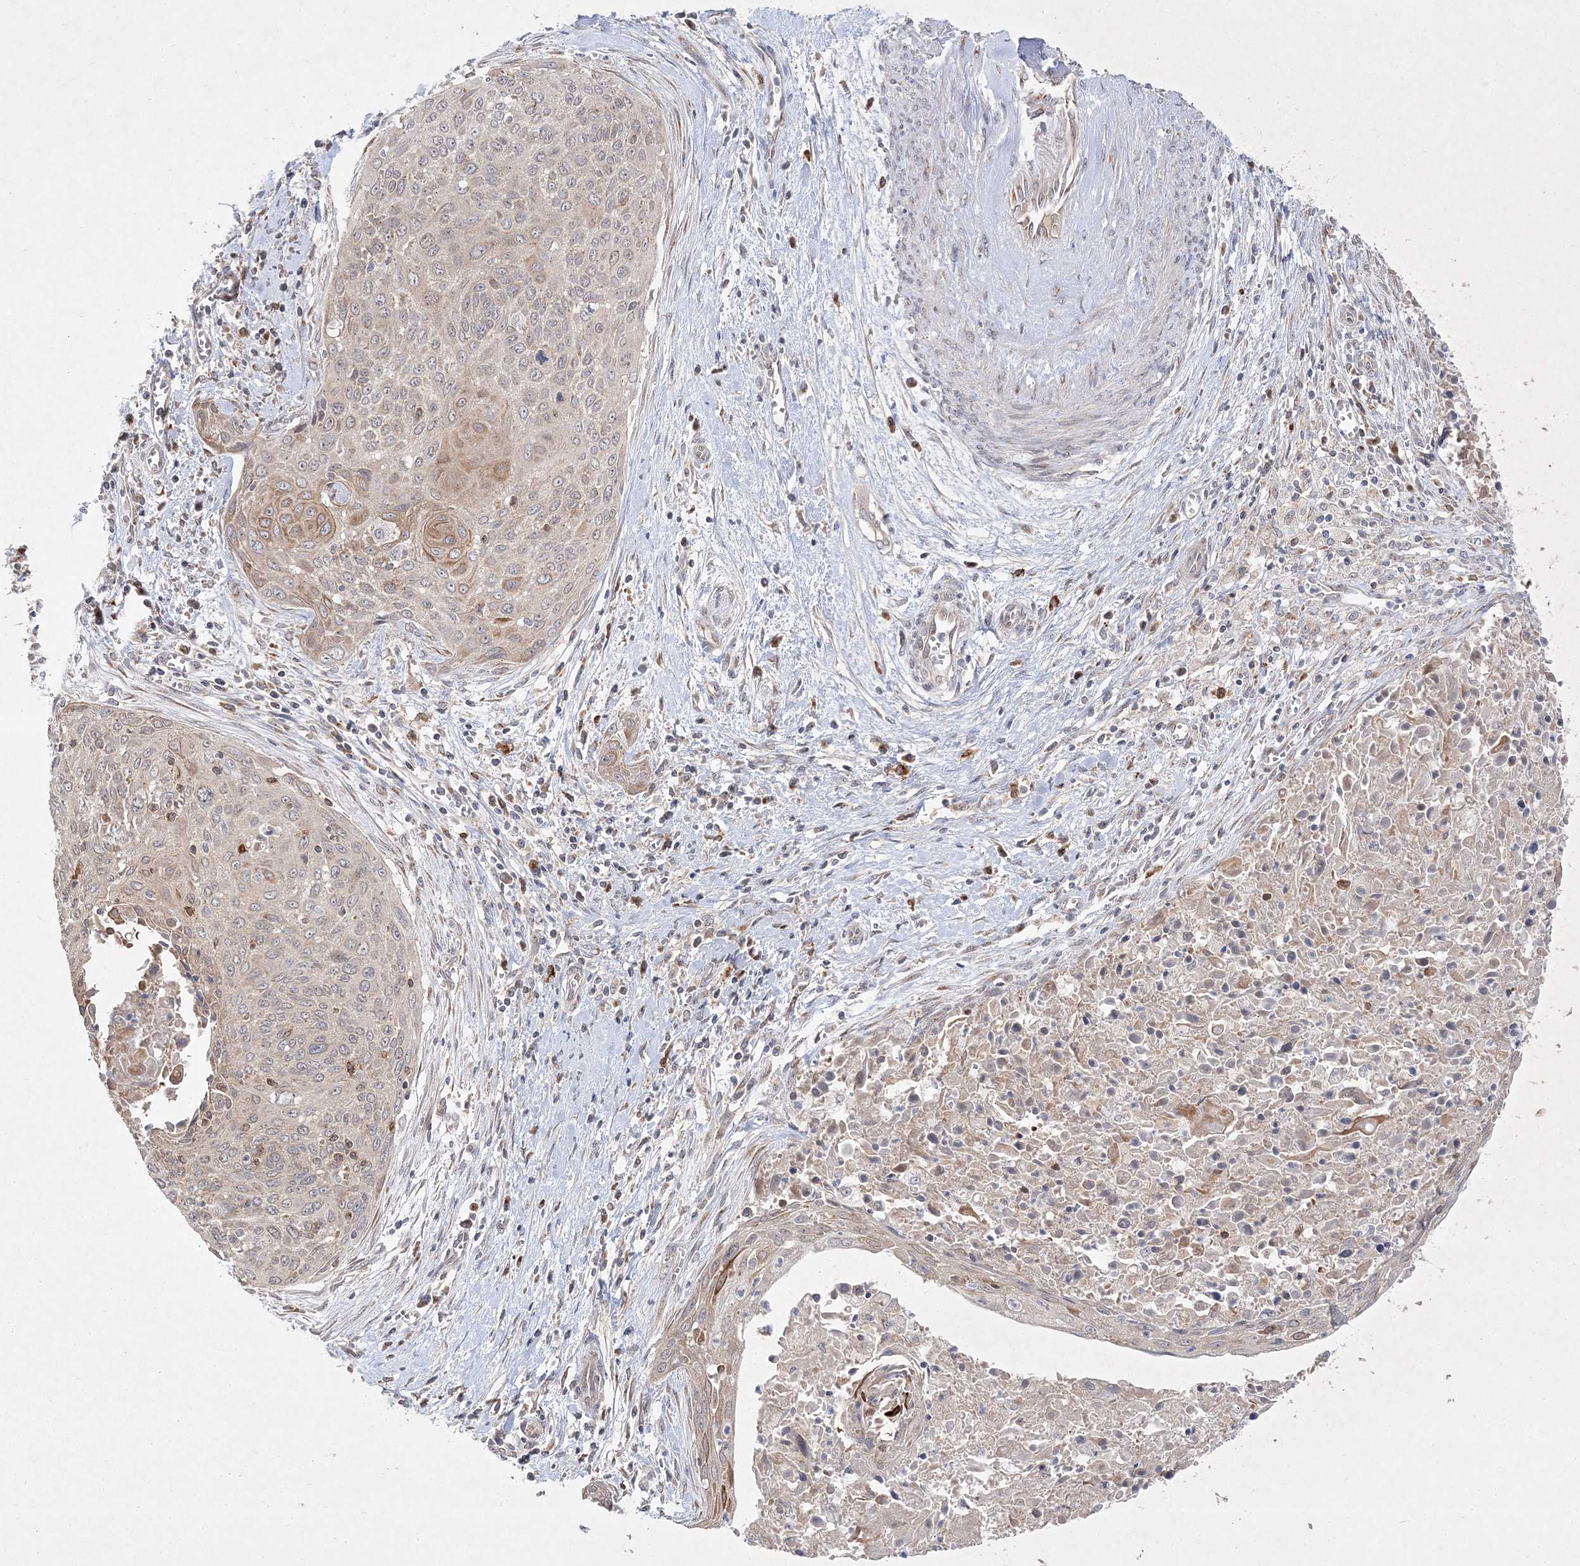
{"staining": {"intensity": "weak", "quantity": "<25%", "location": "cytoplasmic/membranous"}, "tissue": "cervical cancer", "cell_type": "Tumor cells", "image_type": "cancer", "snomed": [{"axis": "morphology", "description": "Squamous cell carcinoma, NOS"}, {"axis": "topography", "description": "Cervix"}], "caption": "This is an immunohistochemistry (IHC) photomicrograph of squamous cell carcinoma (cervical). There is no staining in tumor cells.", "gene": "CLNK", "patient": {"sex": "female", "age": 55}}